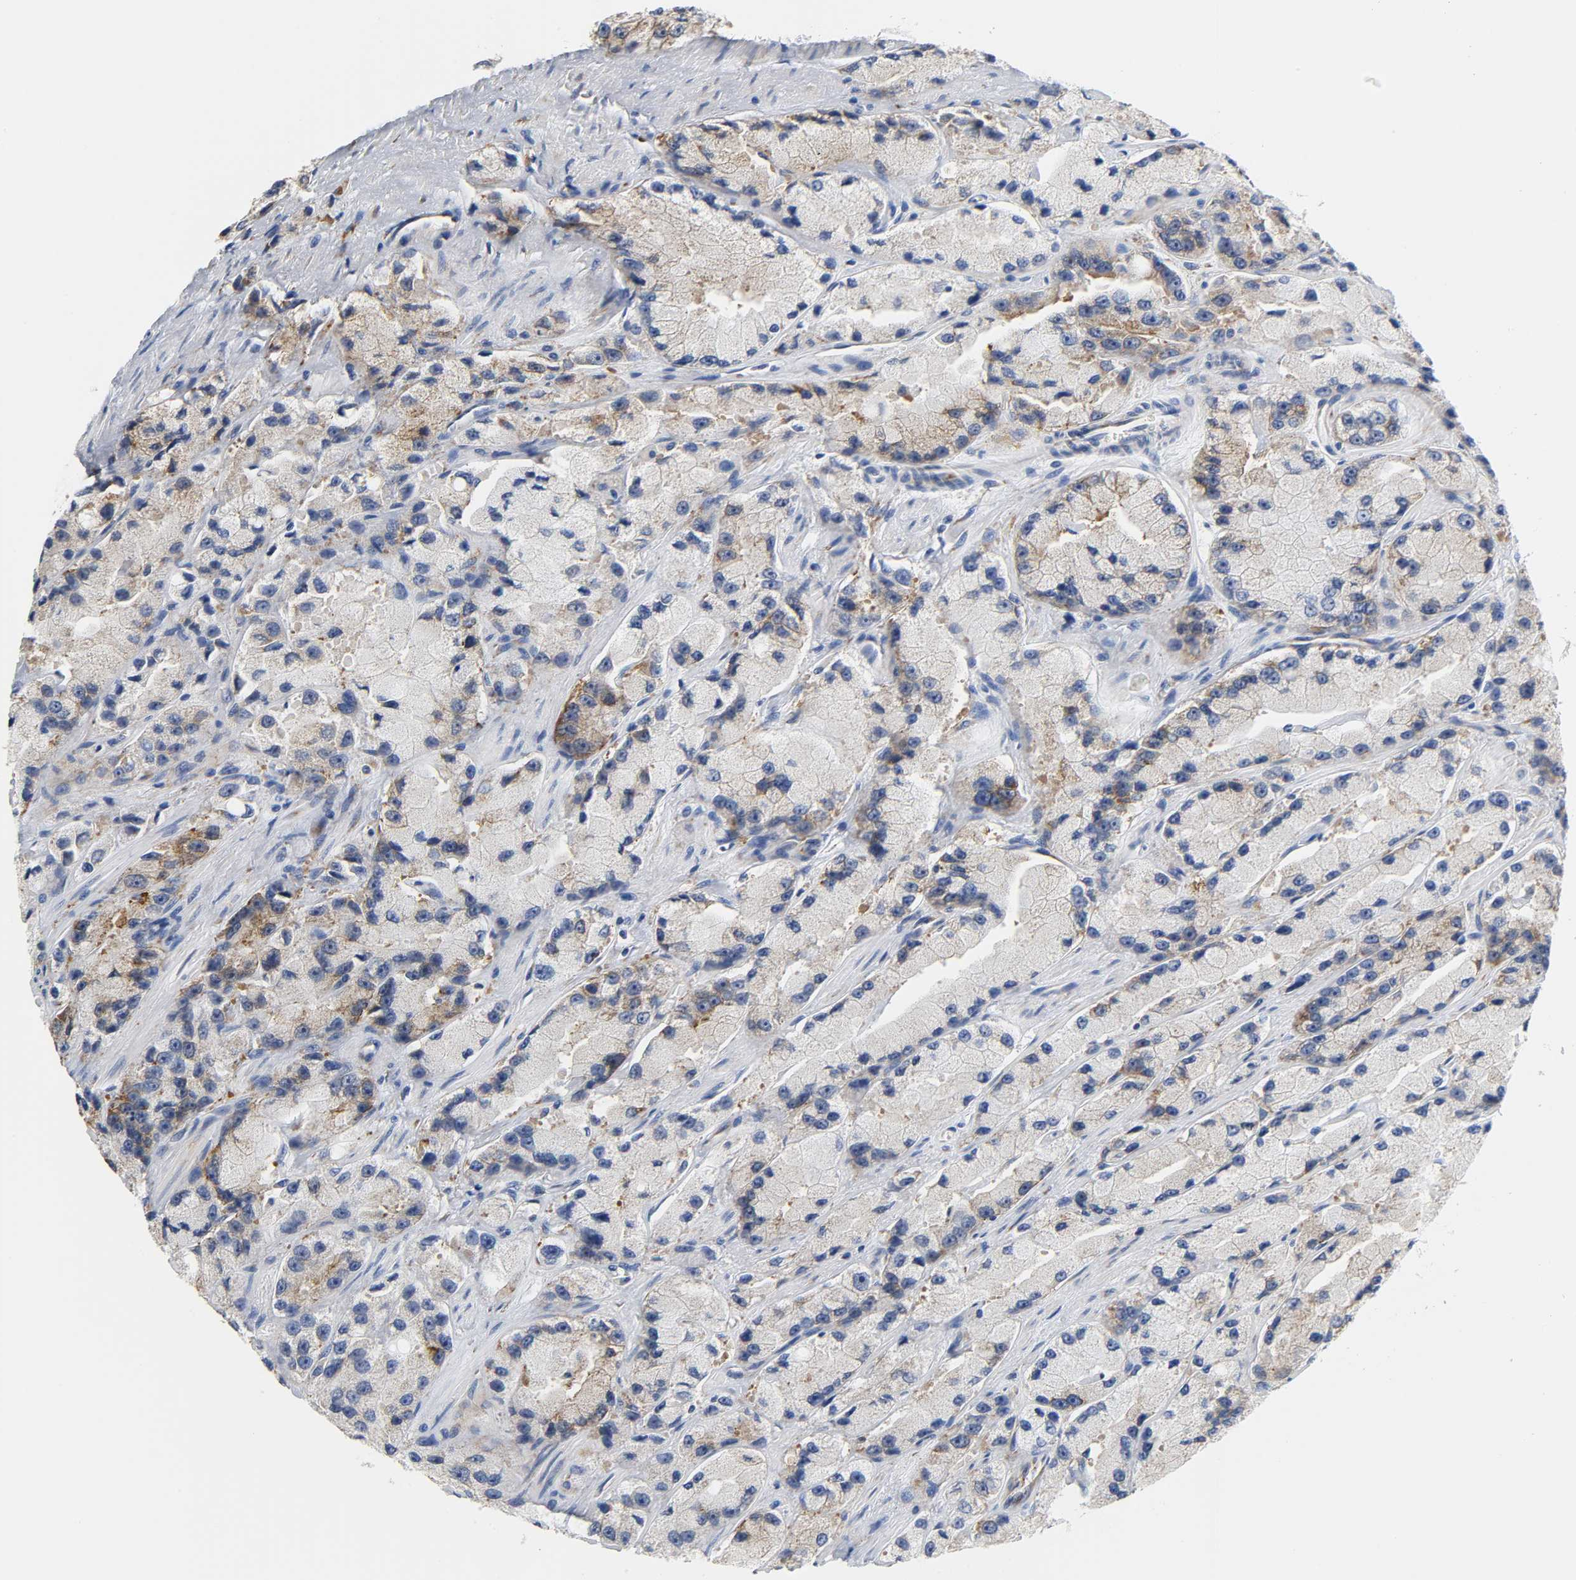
{"staining": {"intensity": "moderate", "quantity": "25%-75%", "location": "cytoplasmic/membranous"}, "tissue": "prostate cancer", "cell_type": "Tumor cells", "image_type": "cancer", "snomed": [{"axis": "morphology", "description": "Adenocarcinoma, High grade"}, {"axis": "topography", "description": "Prostate"}], "caption": "Protein expression analysis of human prostate high-grade adenocarcinoma reveals moderate cytoplasmic/membranous positivity in about 25%-75% of tumor cells.", "gene": "REL", "patient": {"sex": "male", "age": 58}}